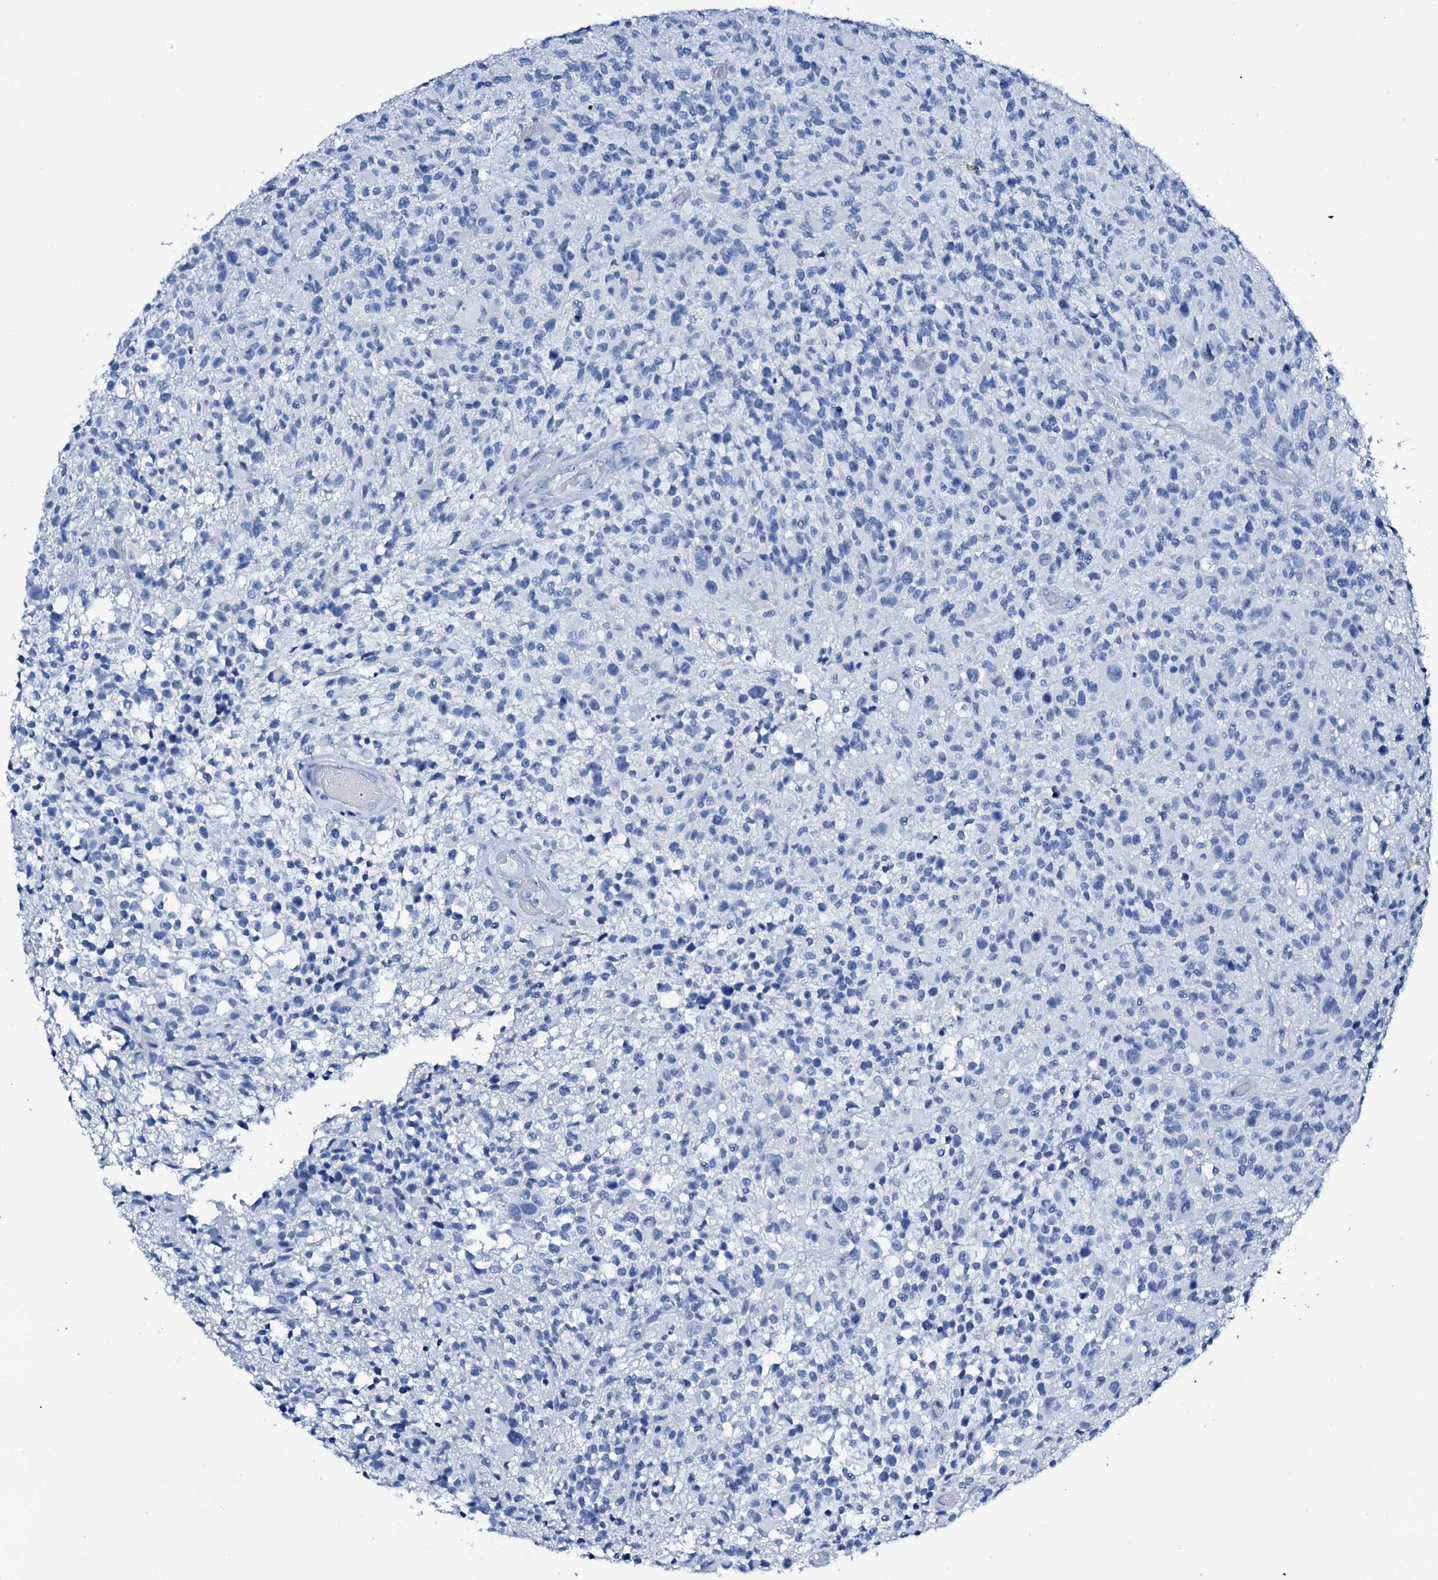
{"staining": {"intensity": "negative", "quantity": "none", "location": "none"}, "tissue": "glioma", "cell_type": "Tumor cells", "image_type": "cancer", "snomed": [{"axis": "morphology", "description": "Glioma, malignant, High grade"}, {"axis": "morphology", "description": "Glioblastoma, NOS"}, {"axis": "topography", "description": "Brain"}], "caption": "The micrograph displays no significant staining in tumor cells of glioma.", "gene": "PTH", "patient": {"sex": "male", "age": 60}}